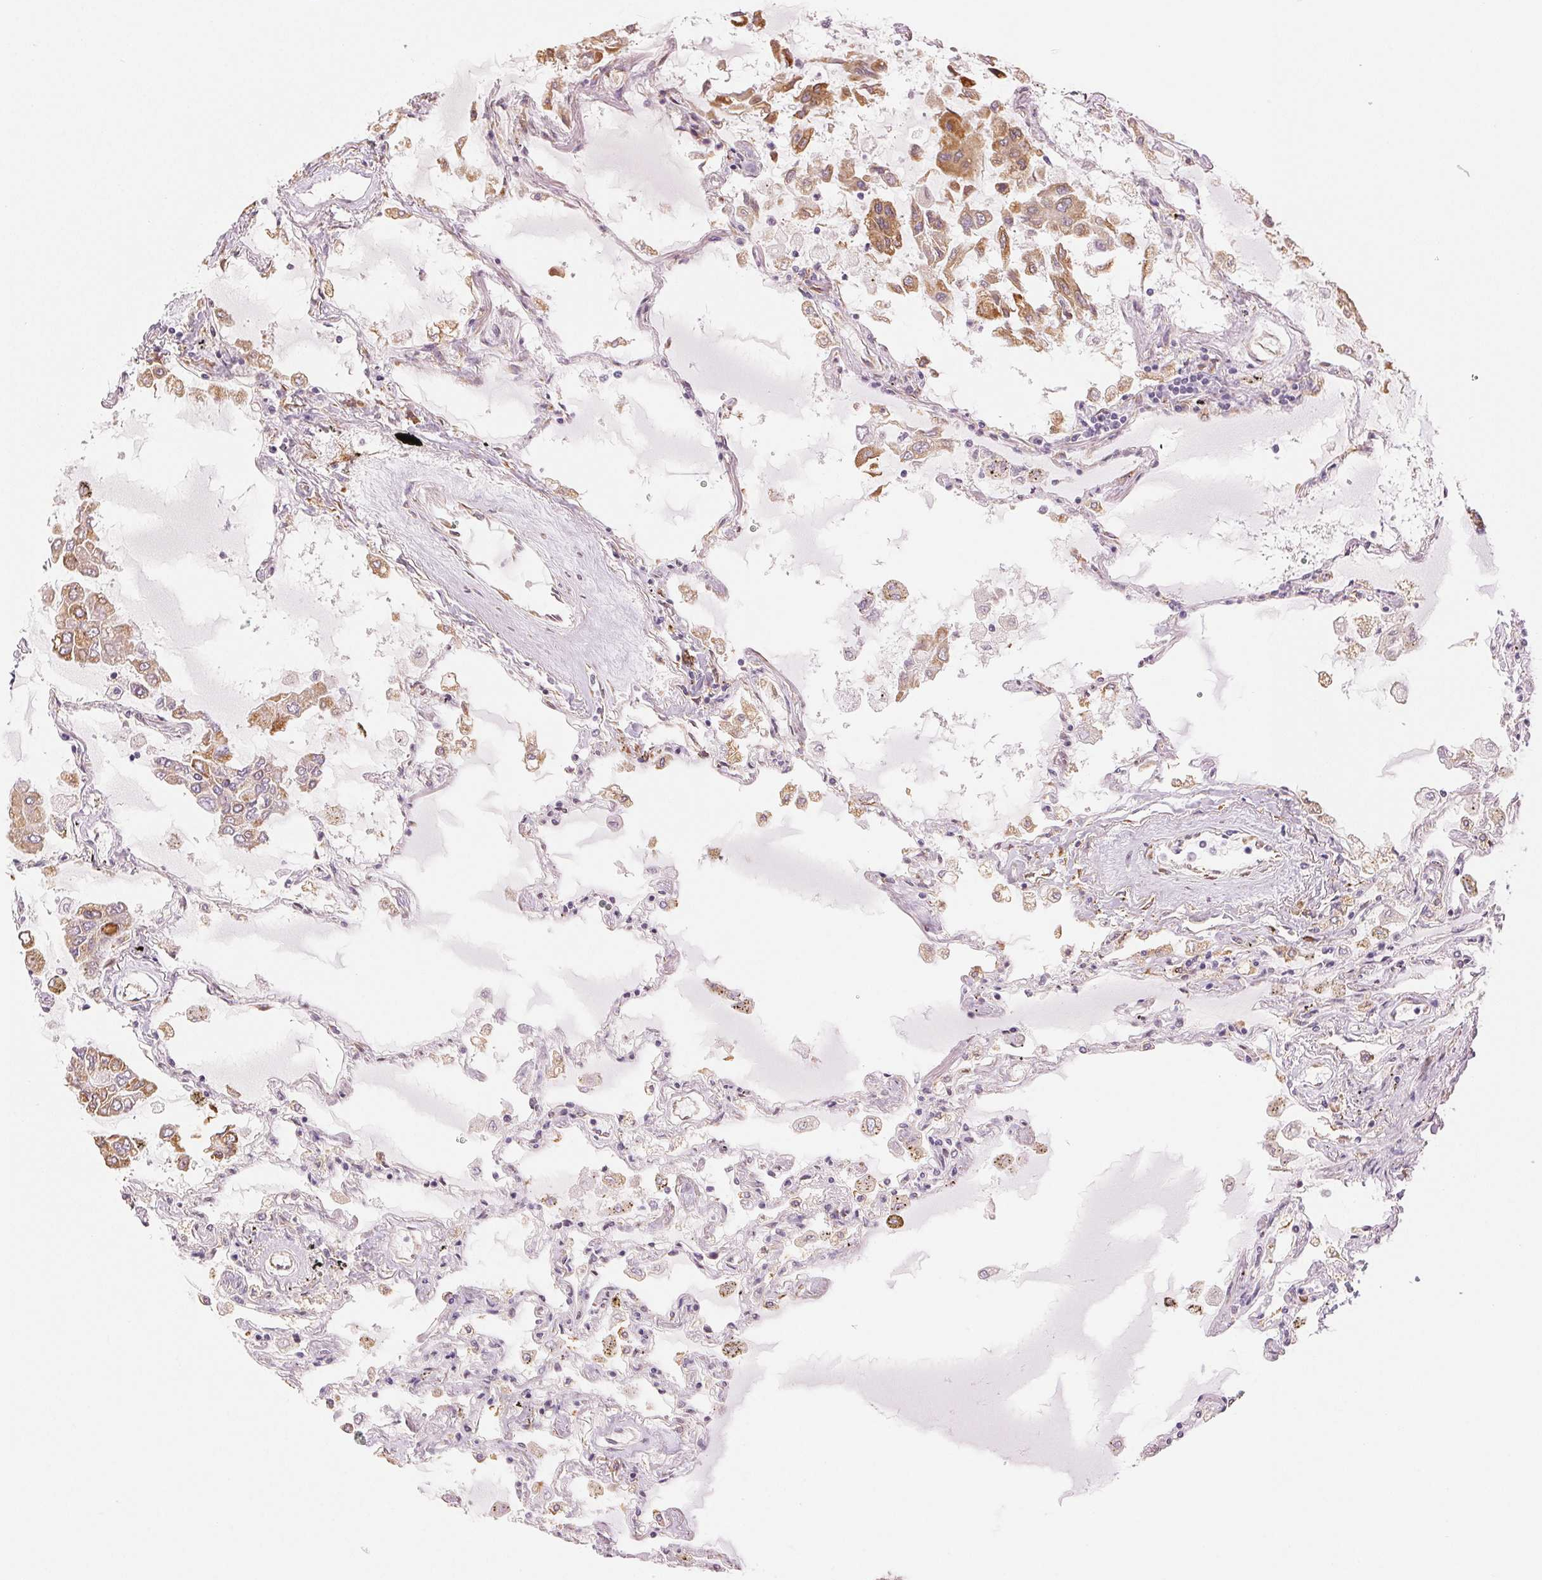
{"staining": {"intensity": "moderate", "quantity": "<25%", "location": "cytoplasmic/membranous"}, "tissue": "lung", "cell_type": "Alveolar cells", "image_type": "normal", "snomed": [{"axis": "morphology", "description": "Normal tissue, NOS"}, {"axis": "morphology", "description": "Adenocarcinoma, NOS"}, {"axis": "topography", "description": "Cartilage tissue"}, {"axis": "topography", "description": "Lung"}], "caption": "The micrograph demonstrates immunohistochemical staining of unremarkable lung. There is moderate cytoplasmic/membranous staining is seen in approximately <25% of alveolar cells.", "gene": "RCN3", "patient": {"sex": "female", "age": 67}}